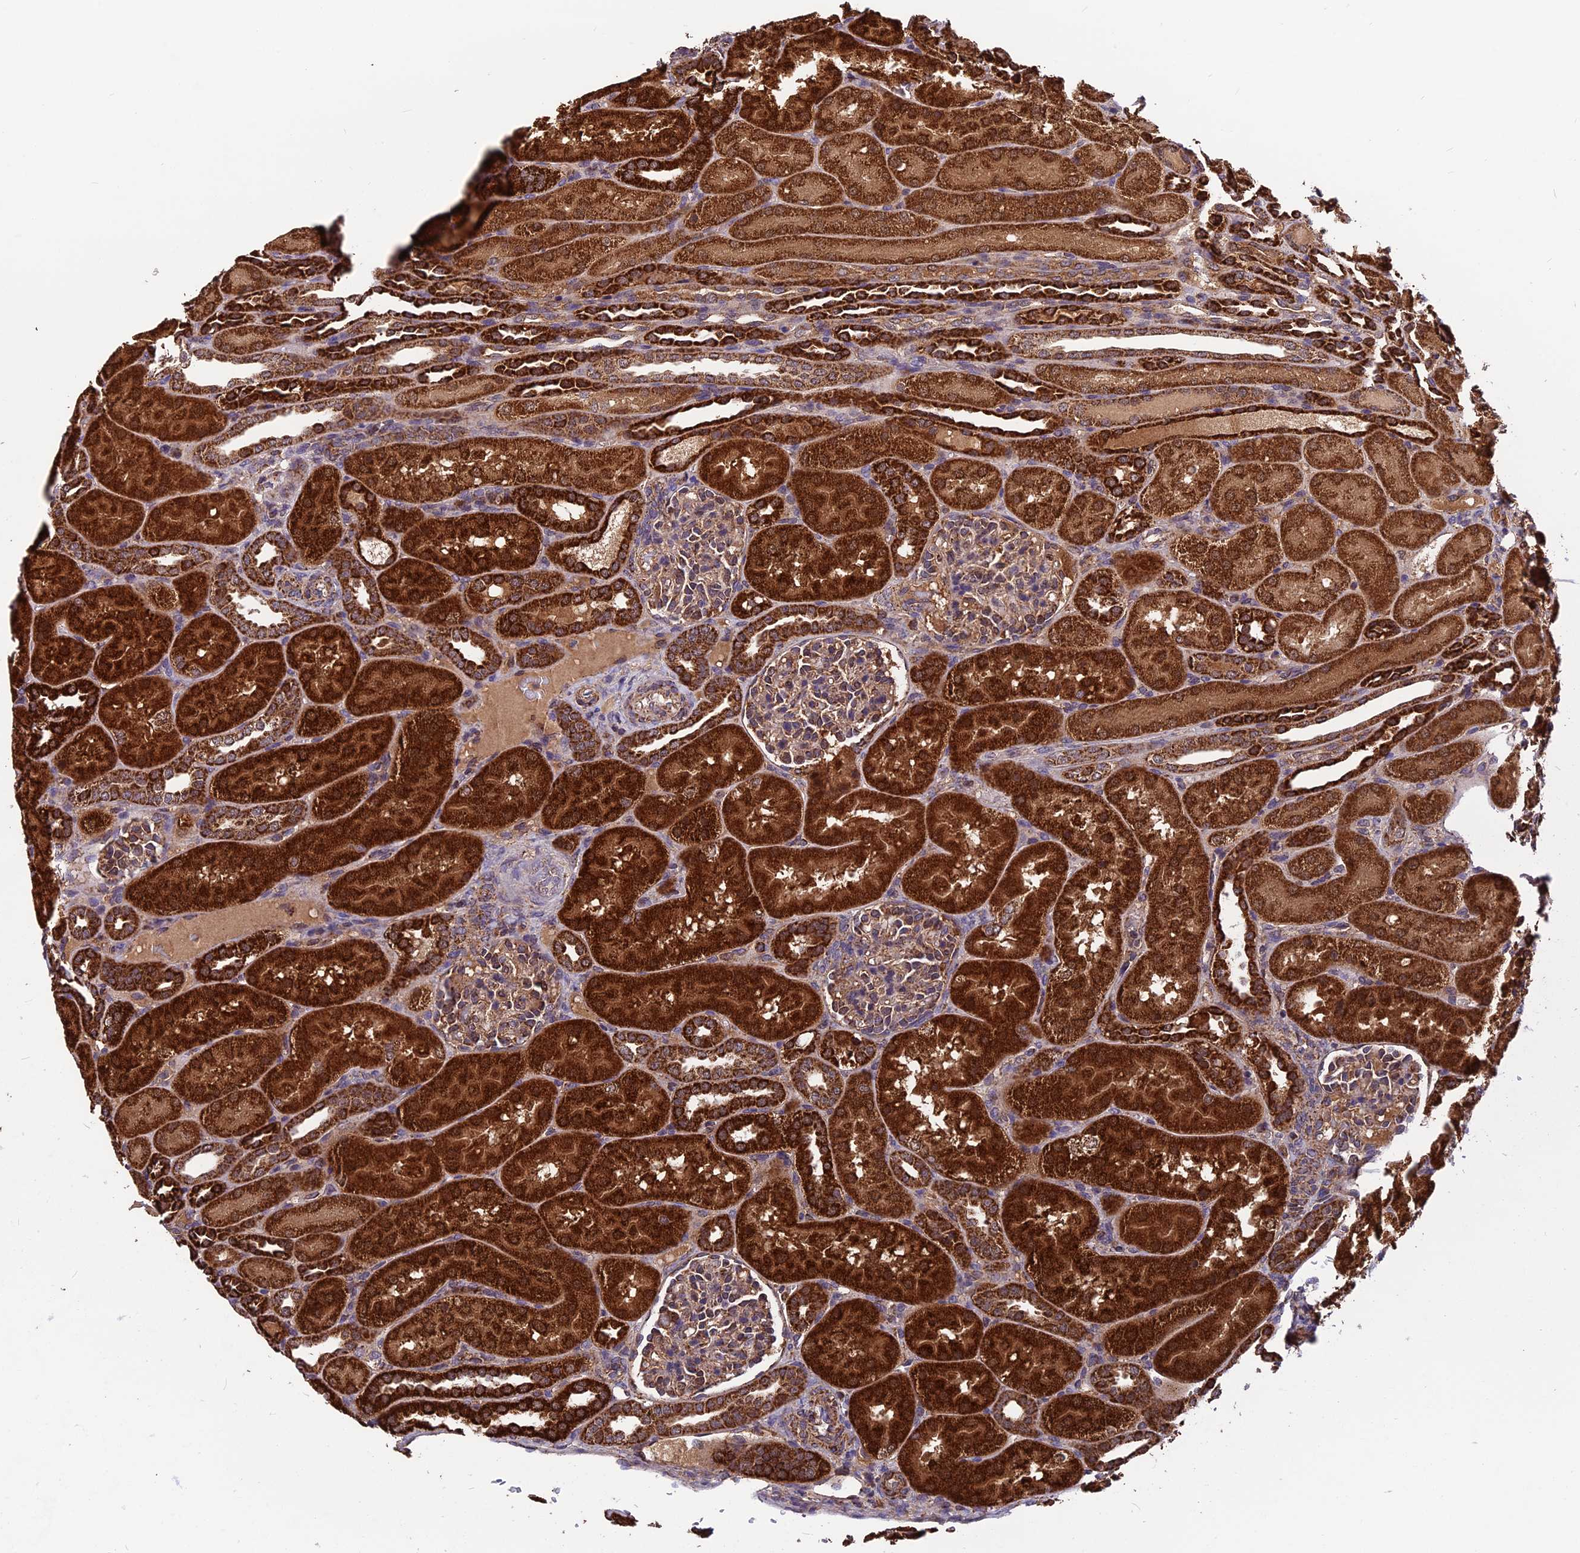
{"staining": {"intensity": "moderate", "quantity": "25%-75%", "location": "cytoplasmic/membranous,nuclear"}, "tissue": "kidney", "cell_type": "Cells in glomeruli", "image_type": "normal", "snomed": [{"axis": "morphology", "description": "Normal tissue, NOS"}, {"axis": "topography", "description": "Kidney"}], "caption": "Protein expression analysis of benign human kidney reveals moderate cytoplasmic/membranous,nuclear staining in approximately 25%-75% of cells in glomeruli.", "gene": "CCDC15", "patient": {"sex": "male", "age": 1}}